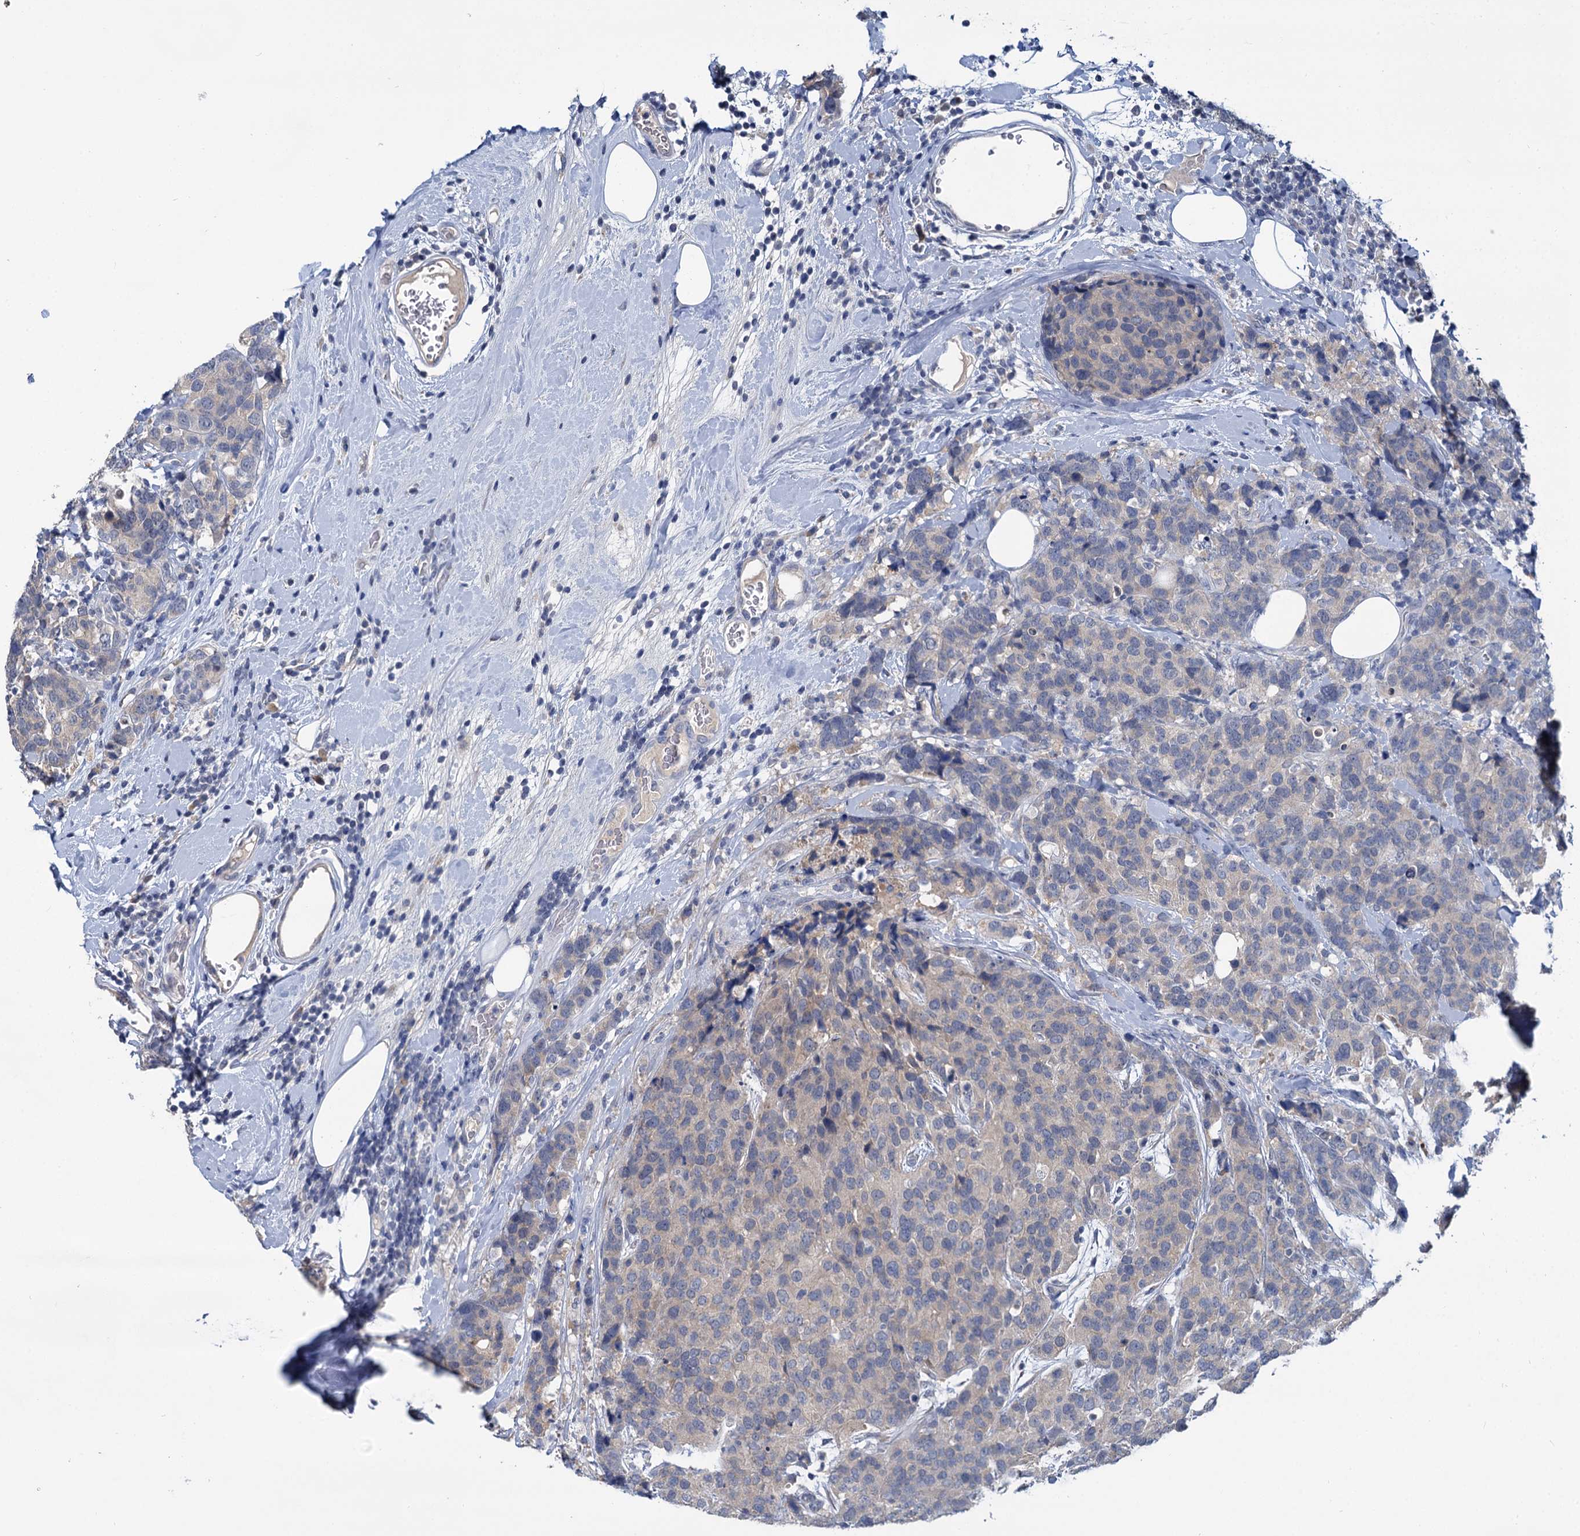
{"staining": {"intensity": "negative", "quantity": "none", "location": "none"}, "tissue": "breast cancer", "cell_type": "Tumor cells", "image_type": "cancer", "snomed": [{"axis": "morphology", "description": "Lobular carcinoma"}, {"axis": "topography", "description": "Breast"}], "caption": "A photomicrograph of lobular carcinoma (breast) stained for a protein shows no brown staining in tumor cells.", "gene": "ANKRD42", "patient": {"sex": "female", "age": 59}}